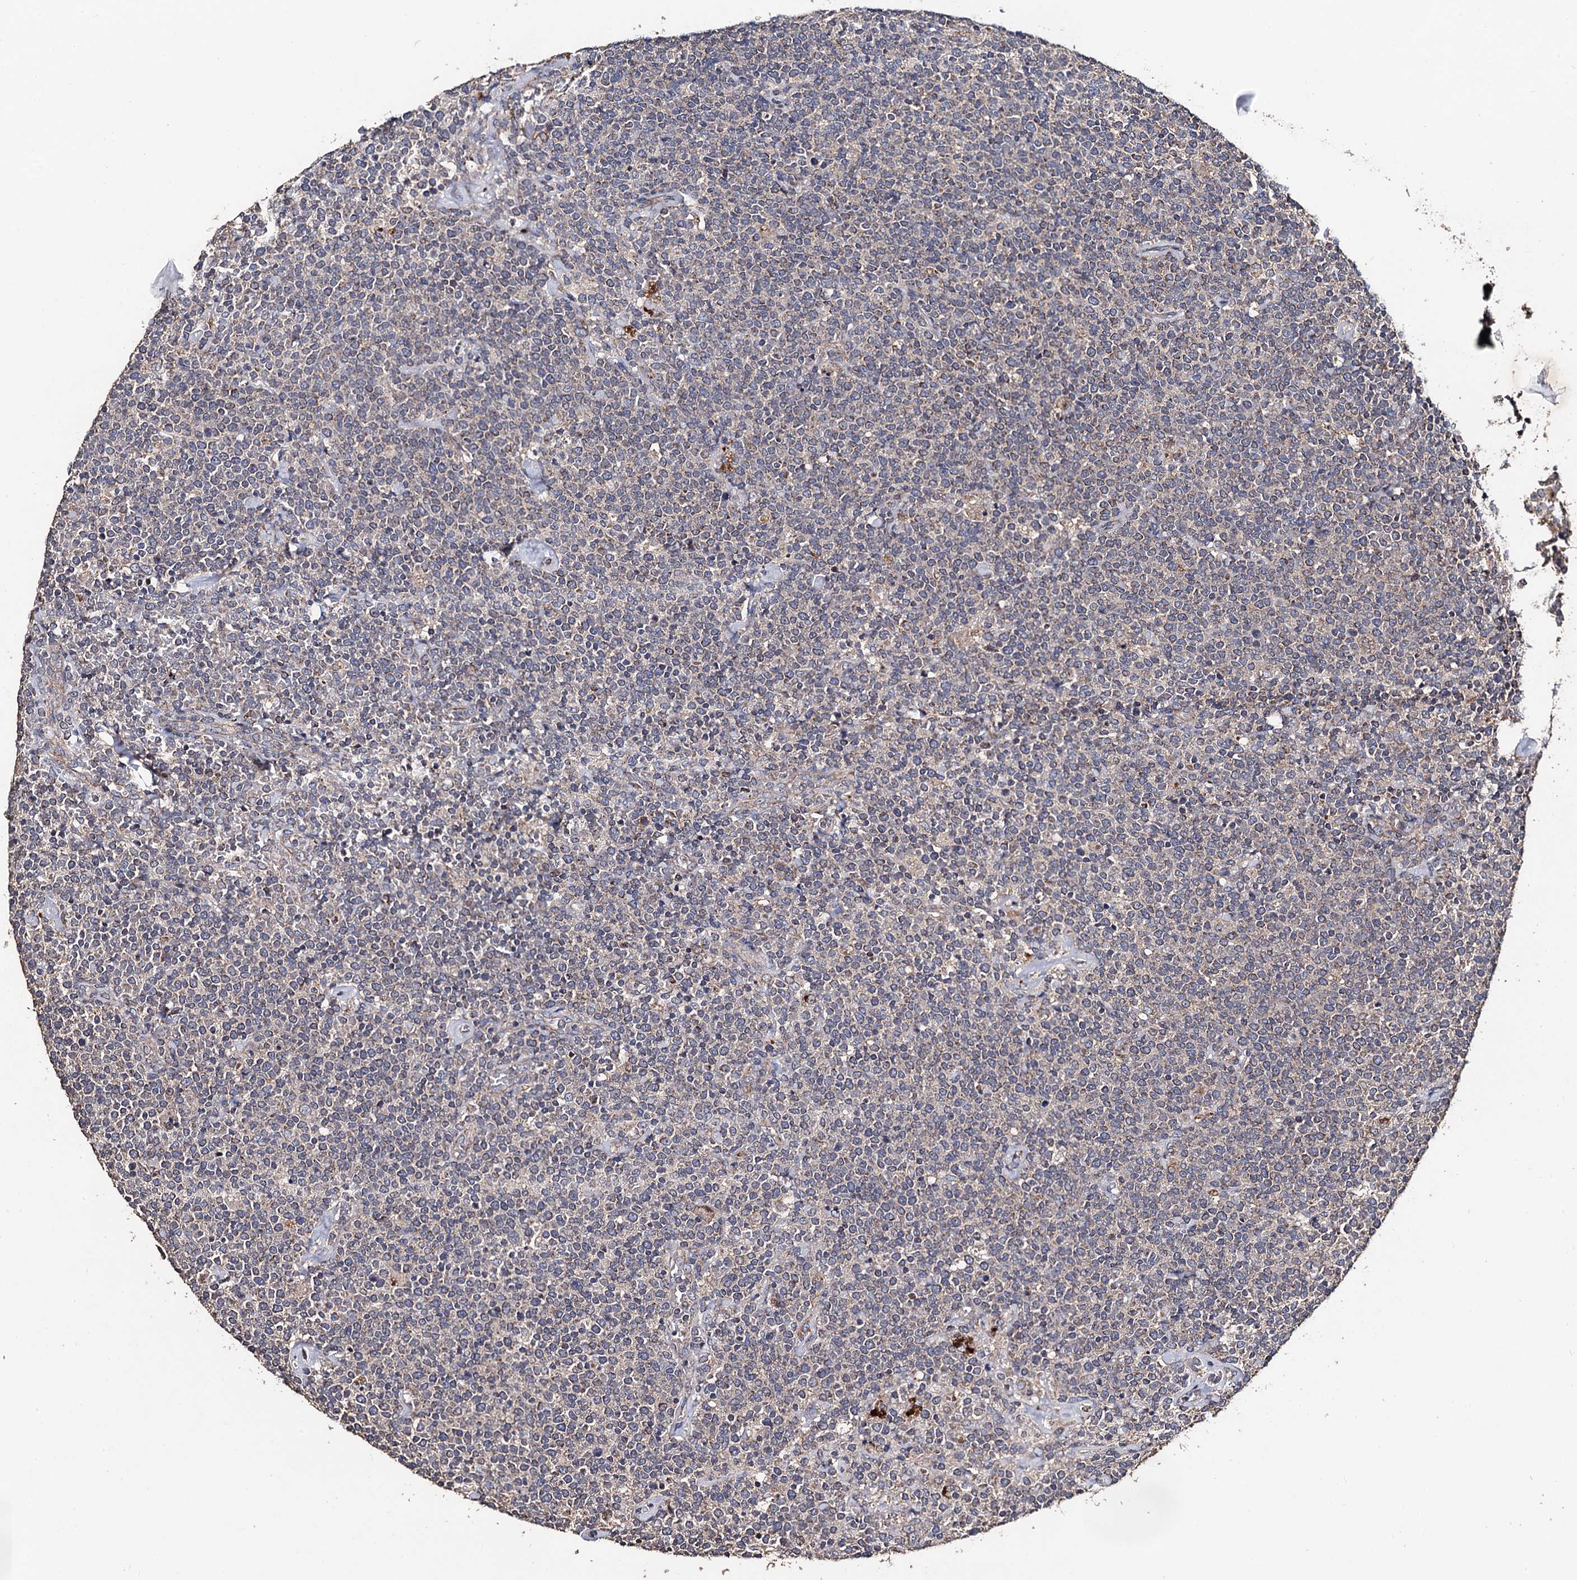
{"staining": {"intensity": "weak", "quantity": "25%-75%", "location": "cytoplasmic/membranous"}, "tissue": "lymphoma", "cell_type": "Tumor cells", "image_type": "cancer", "snomed": [{"axis": "morphology", "description": "Malignant lymphoma, non-Hodgkin's type, High grade"}, {"axis": "topography", "description": "Lymph node"}], "caption": "Brown immunohistochemical staining in lymphoma reveals weak cytoplasmic/membranous expression in about 25%-75% of tumor cells.", "gene": "PPTC7", "patient": {"sex": "male", "age": 61}}